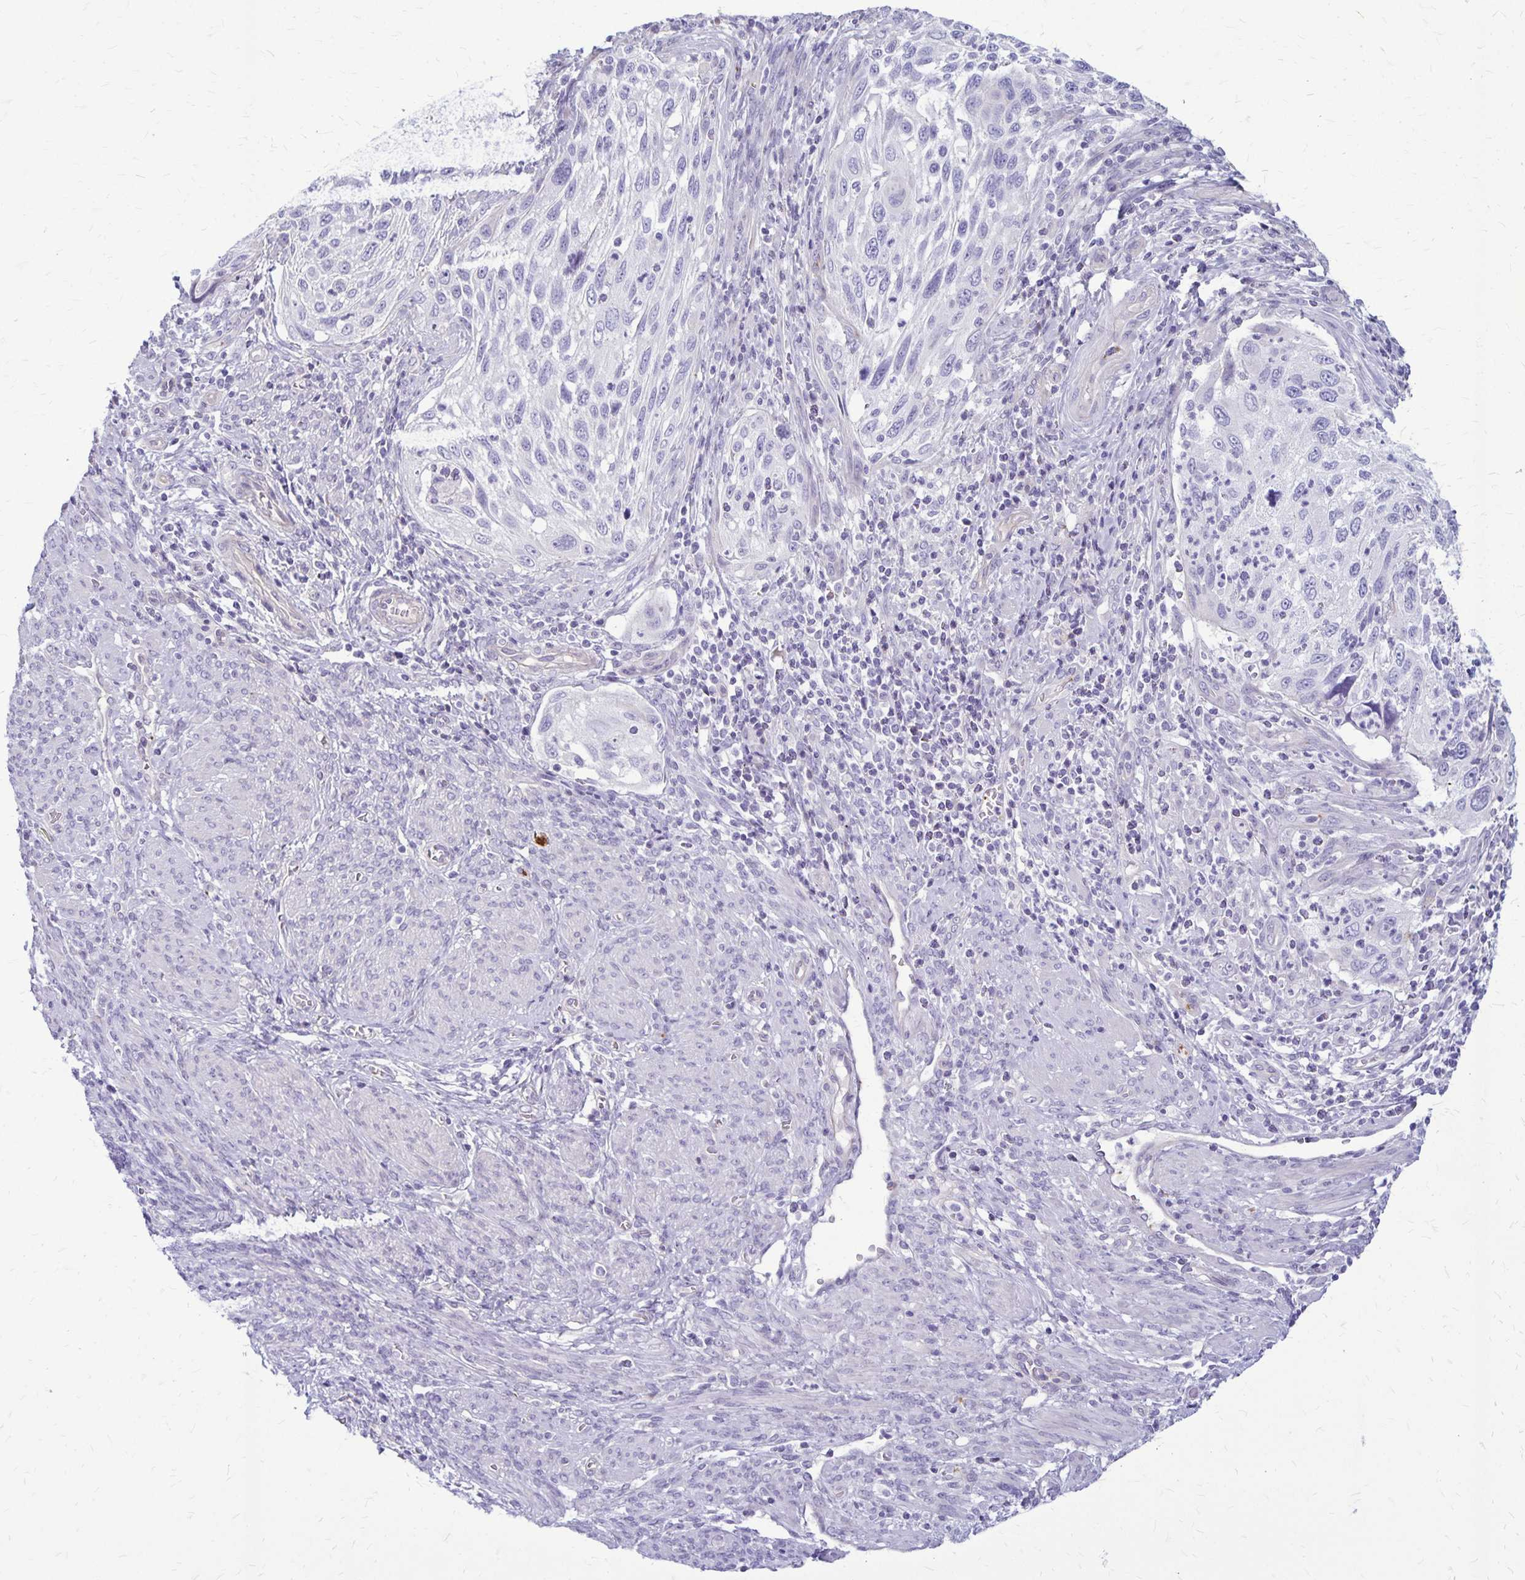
{"staining": {"intensity": "negative", "quantity": "none", "location": "none"}, "tissue": "cervical cancer", "cell_type": "Tumor cells", "image_type": "cancer", "snomed": [{"axis": "morphology", "description": "Squamous cell carcinoma, NOS"}, {"axis": "topography", "description": "Cervix"}], "caption": "Immunohistochemical staining of cervical cancer reveals no significant staining in tumor cells. (Brightfield microscopy of DAB (3,3'-diaminobenzidine) IHC at high magnification).", "gene": "GP9", "patient": {"sex": "female", "age": 70}}